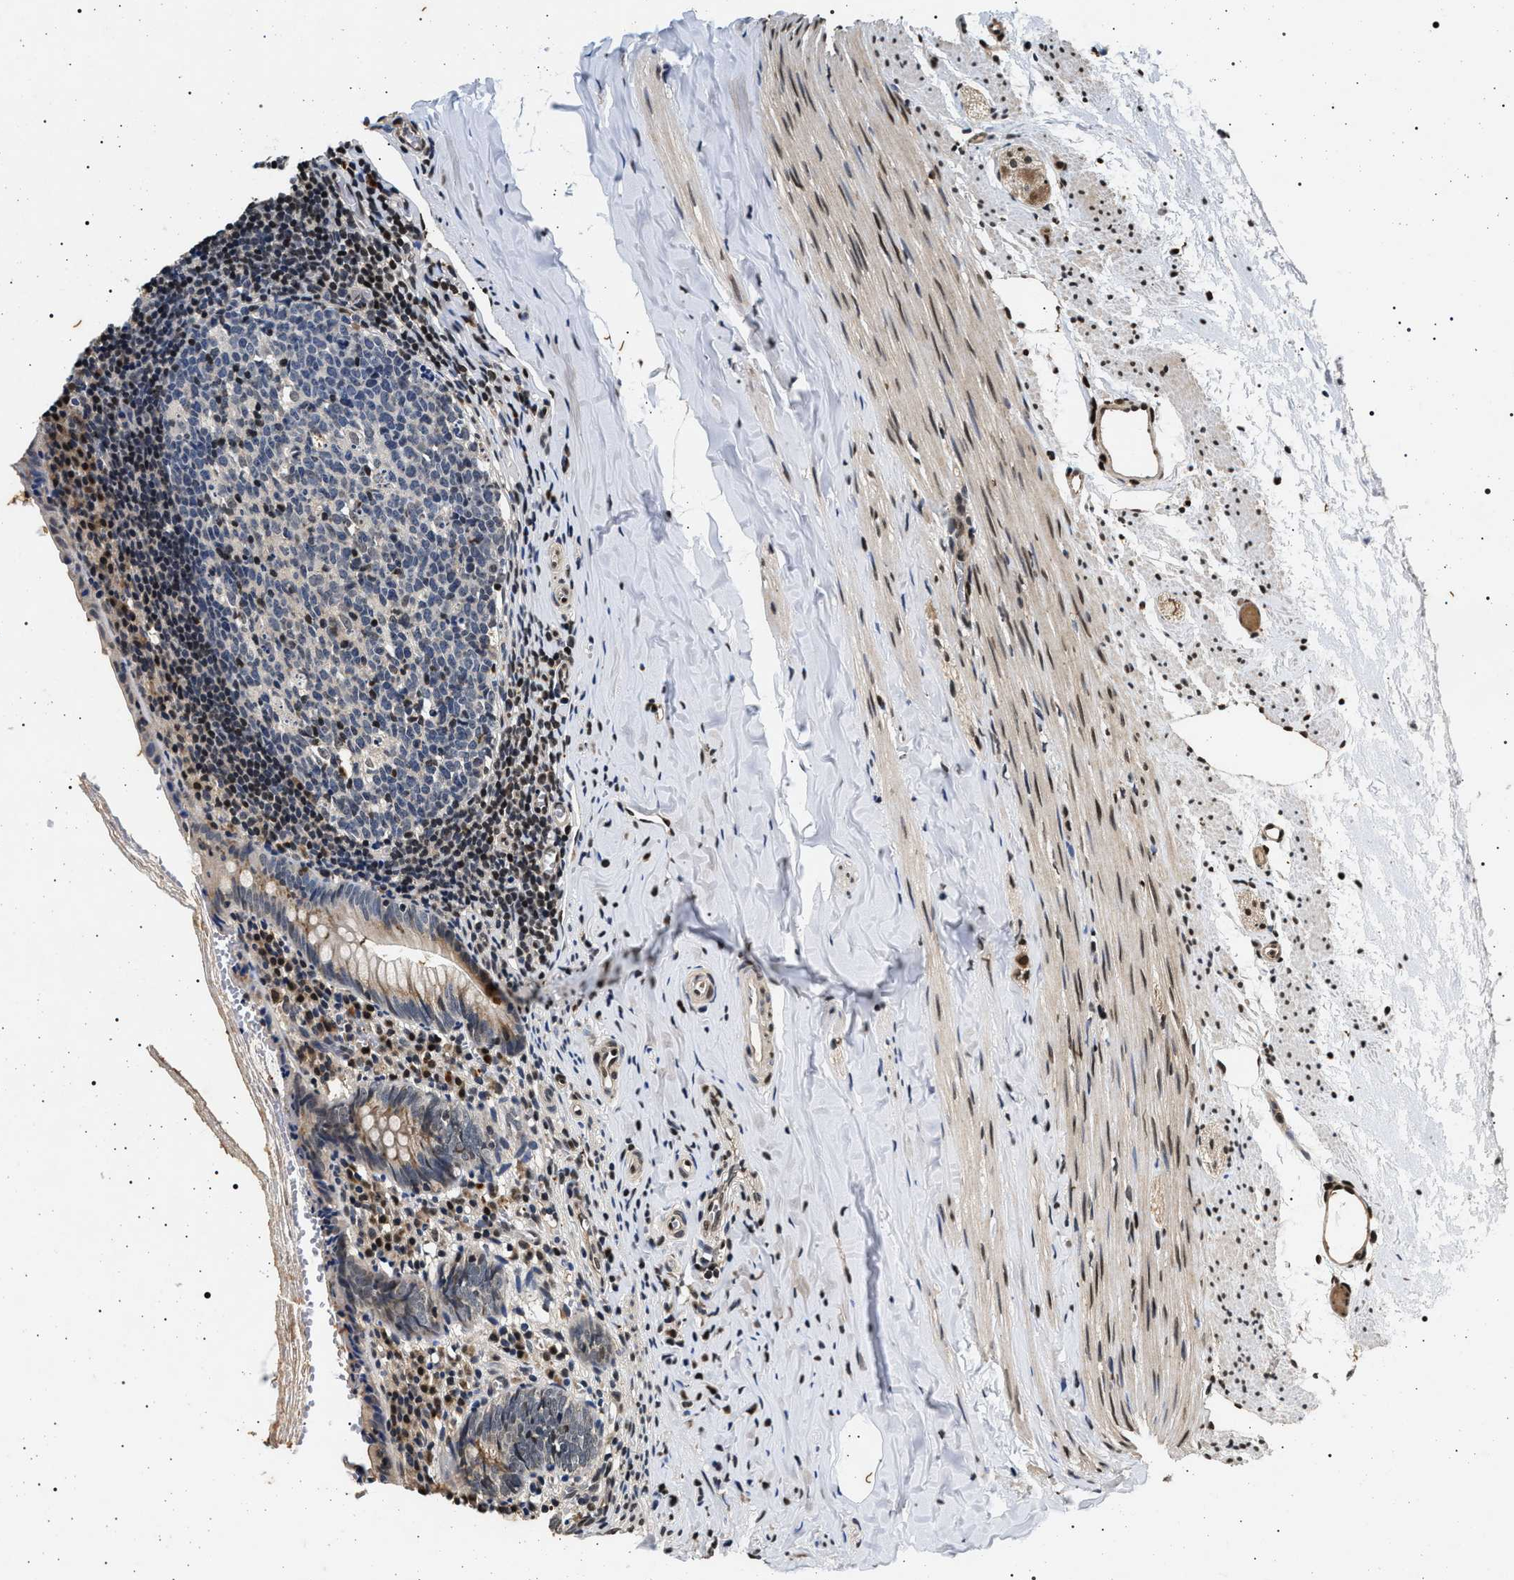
{"staining": {"intensity": "weak", "quantity": "25%-75%", "location": "cytoplasmic/membranous"}, "tissue": "appendix", "cell_type": "Glandular cells", "image_type": "normal", "snomed": [{"axis": "morphology", "description": "Normal tissue, NOS"}, {"axis": "topography", "description": "Appendix"}], "caption": "Immunohistochemical staining of normal human appendix reveals 25%-75% levels of weak cytoplasmic/membranous protein positivity in approximately 25%-75% of glandular cells. The protein is shown in brown color, while the nuclei are stained blue.", "gene": "CDKN1B", "patient": {"sex": "female", "age": 10}}